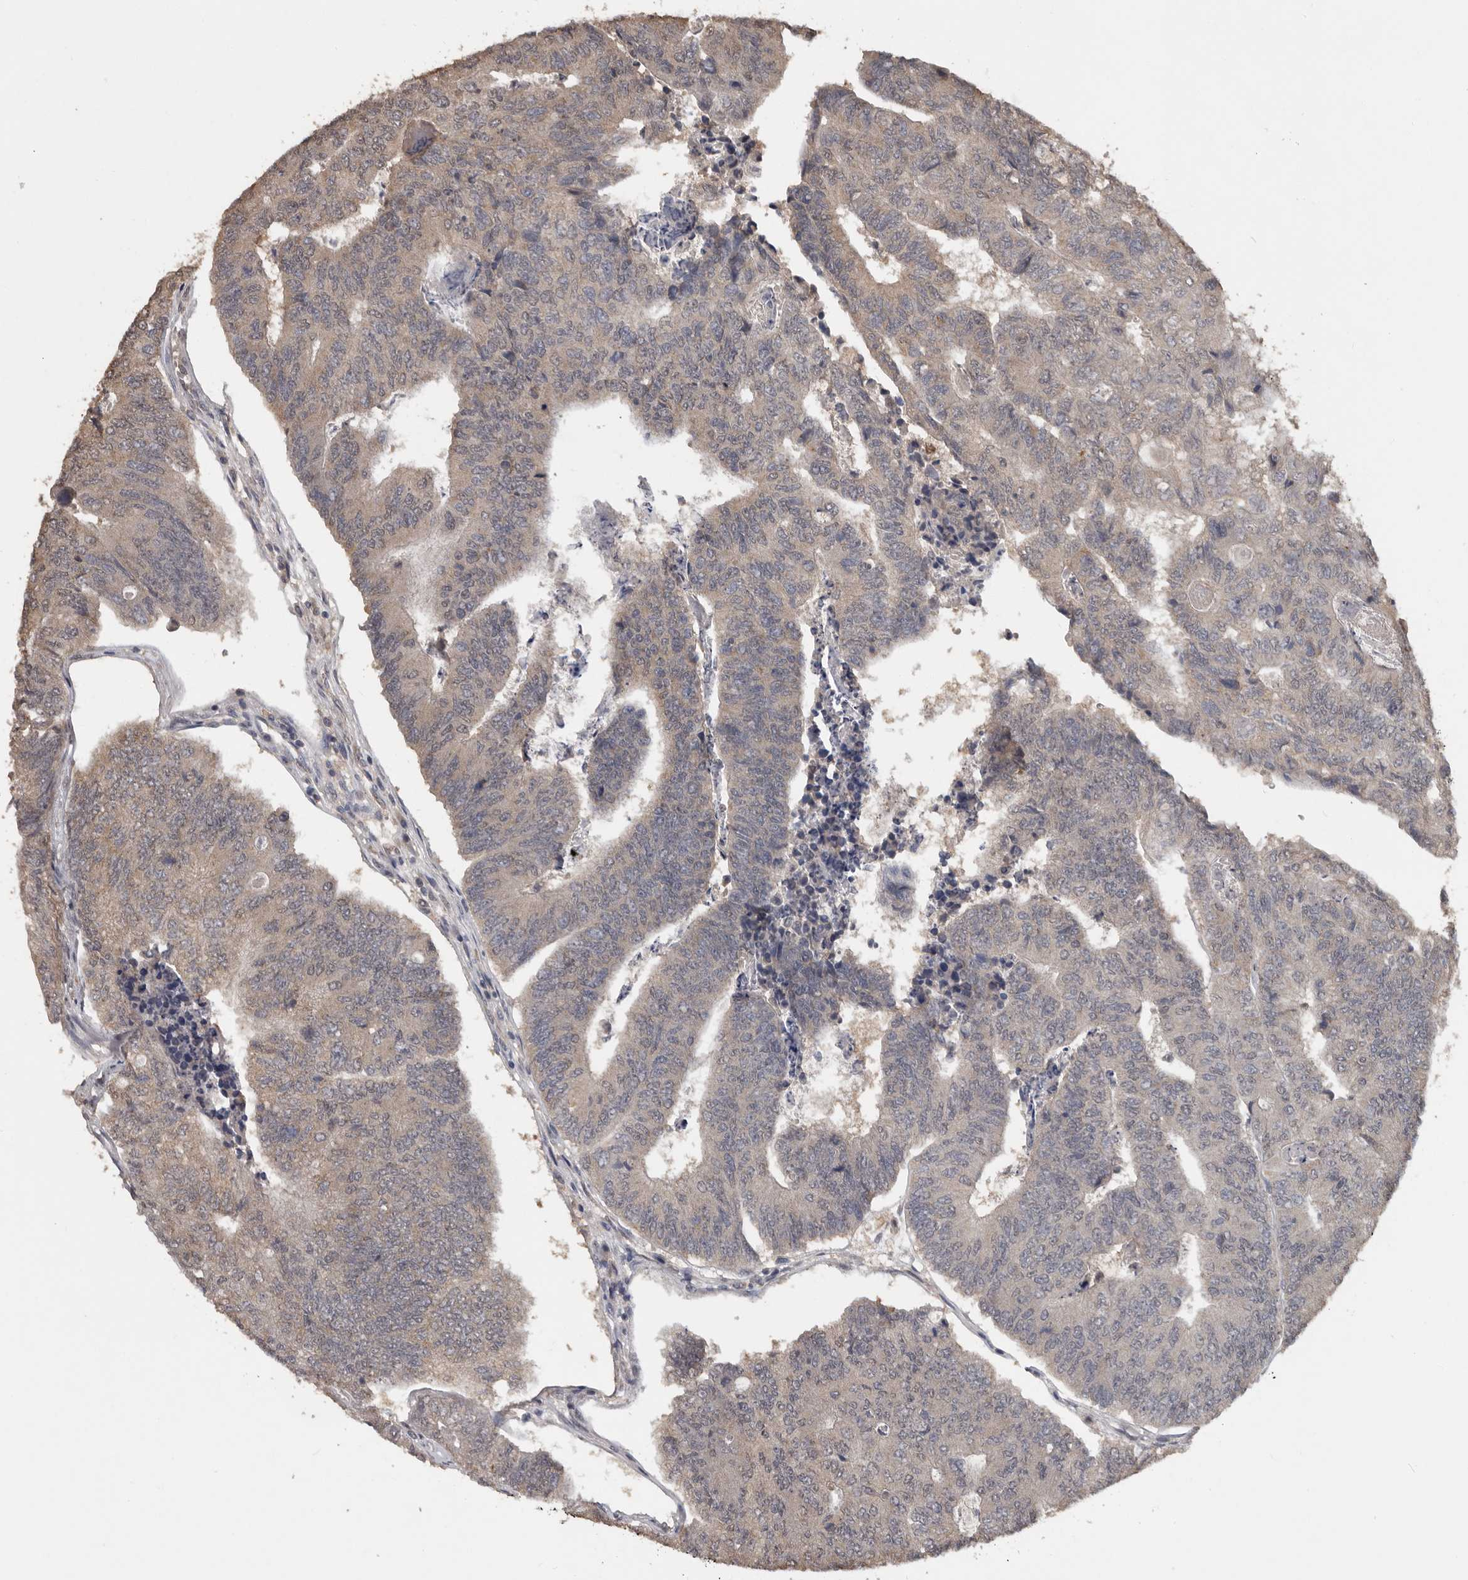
{"staining": {"intensity": "negative", "quantity": "none", "location": "none"}, "tissue": "colorectal cancer", "cell_type": "Tumor cells", "image_type": "cancer", "snomed": [{"axis": "morphology", "description": "Adenocarcinoma, NOS"}, {"axis": "topography", "description": "Colon"}], "caption": "Immunohistochemistry image of neoplastic tissue: colorectal cancer stained with DAB (3,3'-diaminobenzidine) displays no significant protein staining in tumor cells.", "gene": "MTF1", "patient": {"sex": "female", "age": 67}}